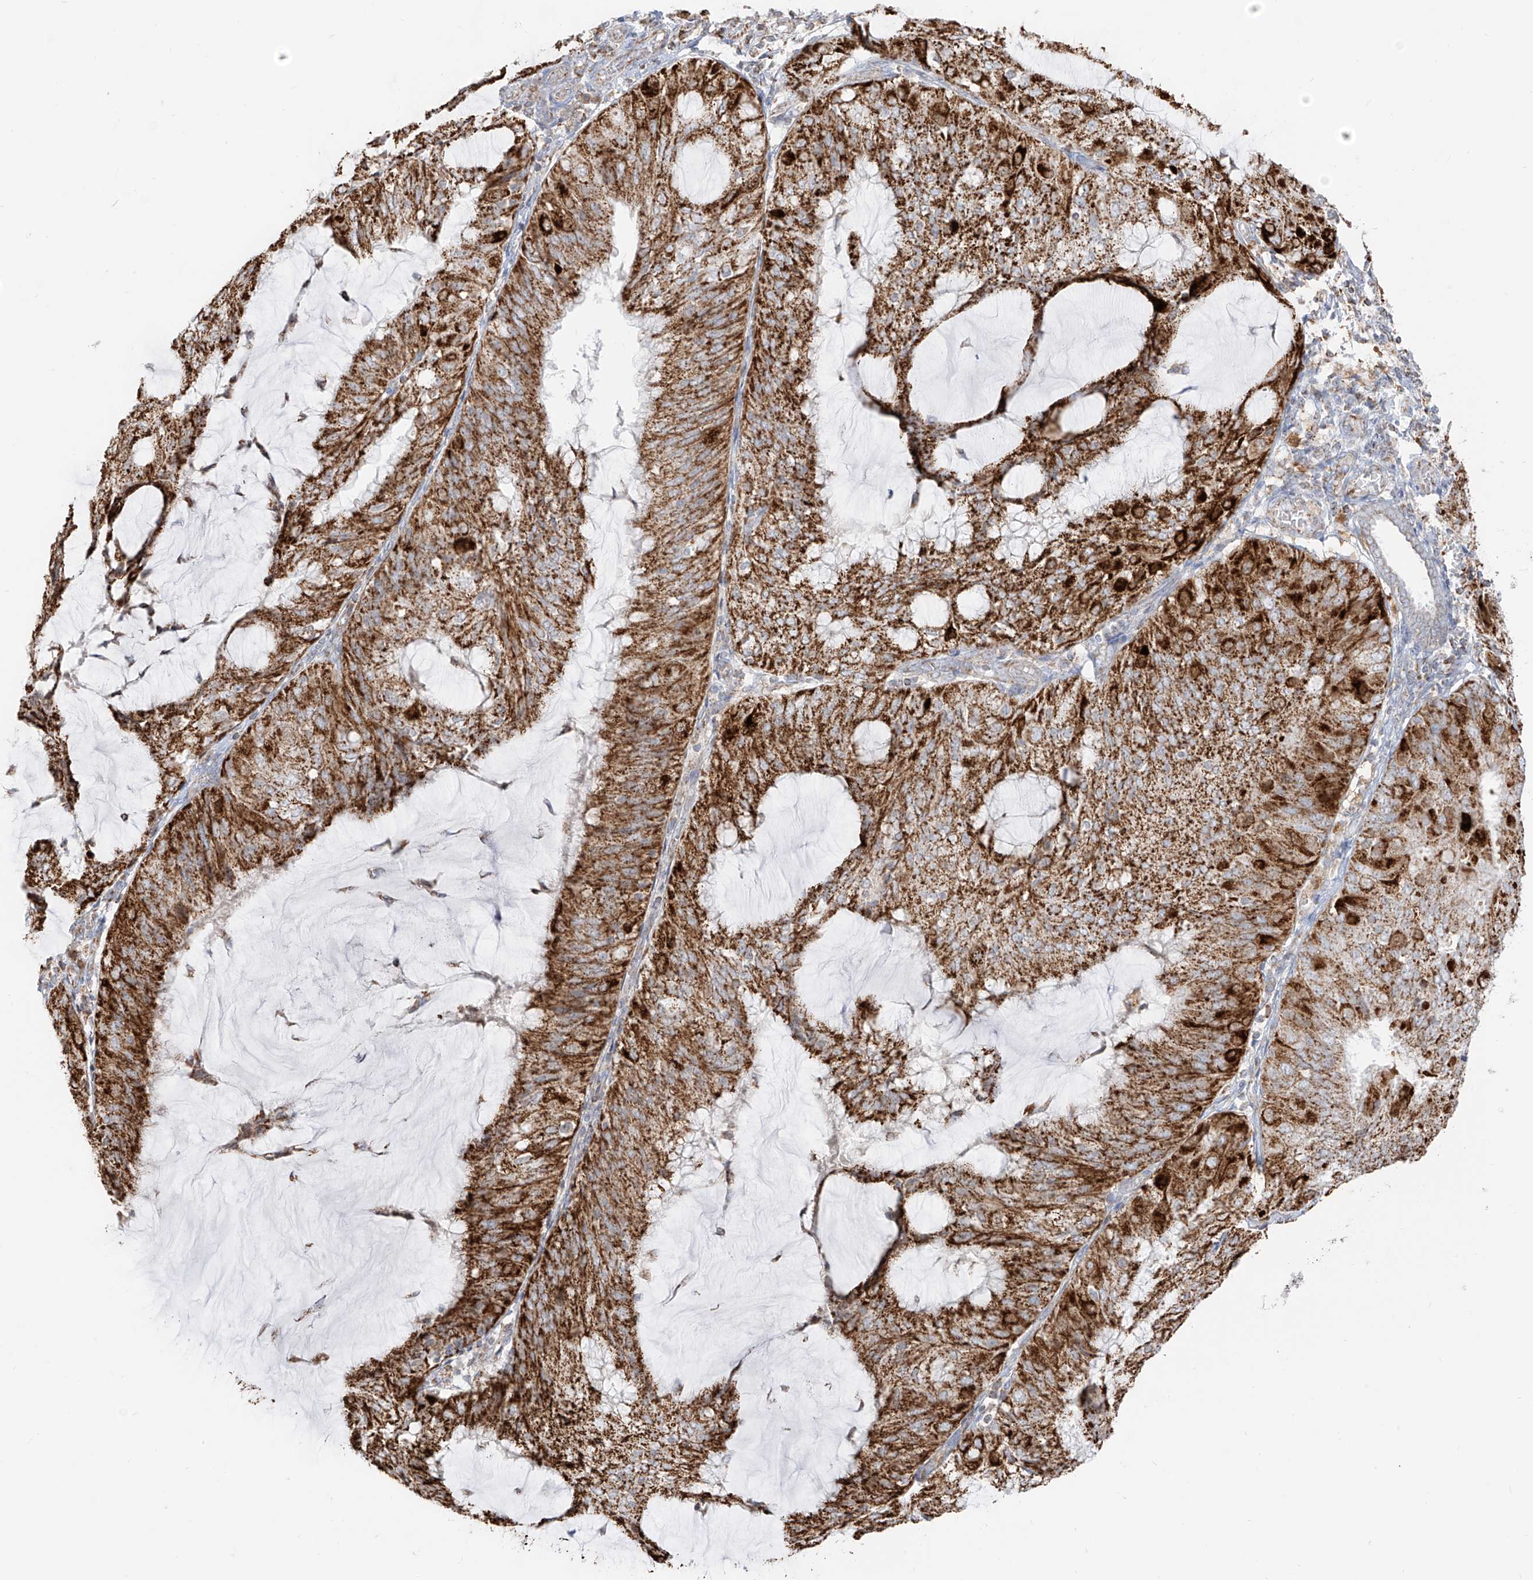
{"staining": {"intensity": "strong", "quantity": ">75%", "location": "cytoplasmic/membranous"}, "tissue": "endometrial cancer", "cell_type": "Tumor cells", "image_type": "cancer", "snomed": [{"axis": "morphology", "description": "Adenocarcinoma, NOS"}, {"axis": "topography", "description": "Endometrium"}], "caption": "Adenocarcinoma (endometrial) stained with a protein marker displays strong staining in tumor cells.", "gene": "ETHE1", "patient": {"sex": "female", "age": 81}}